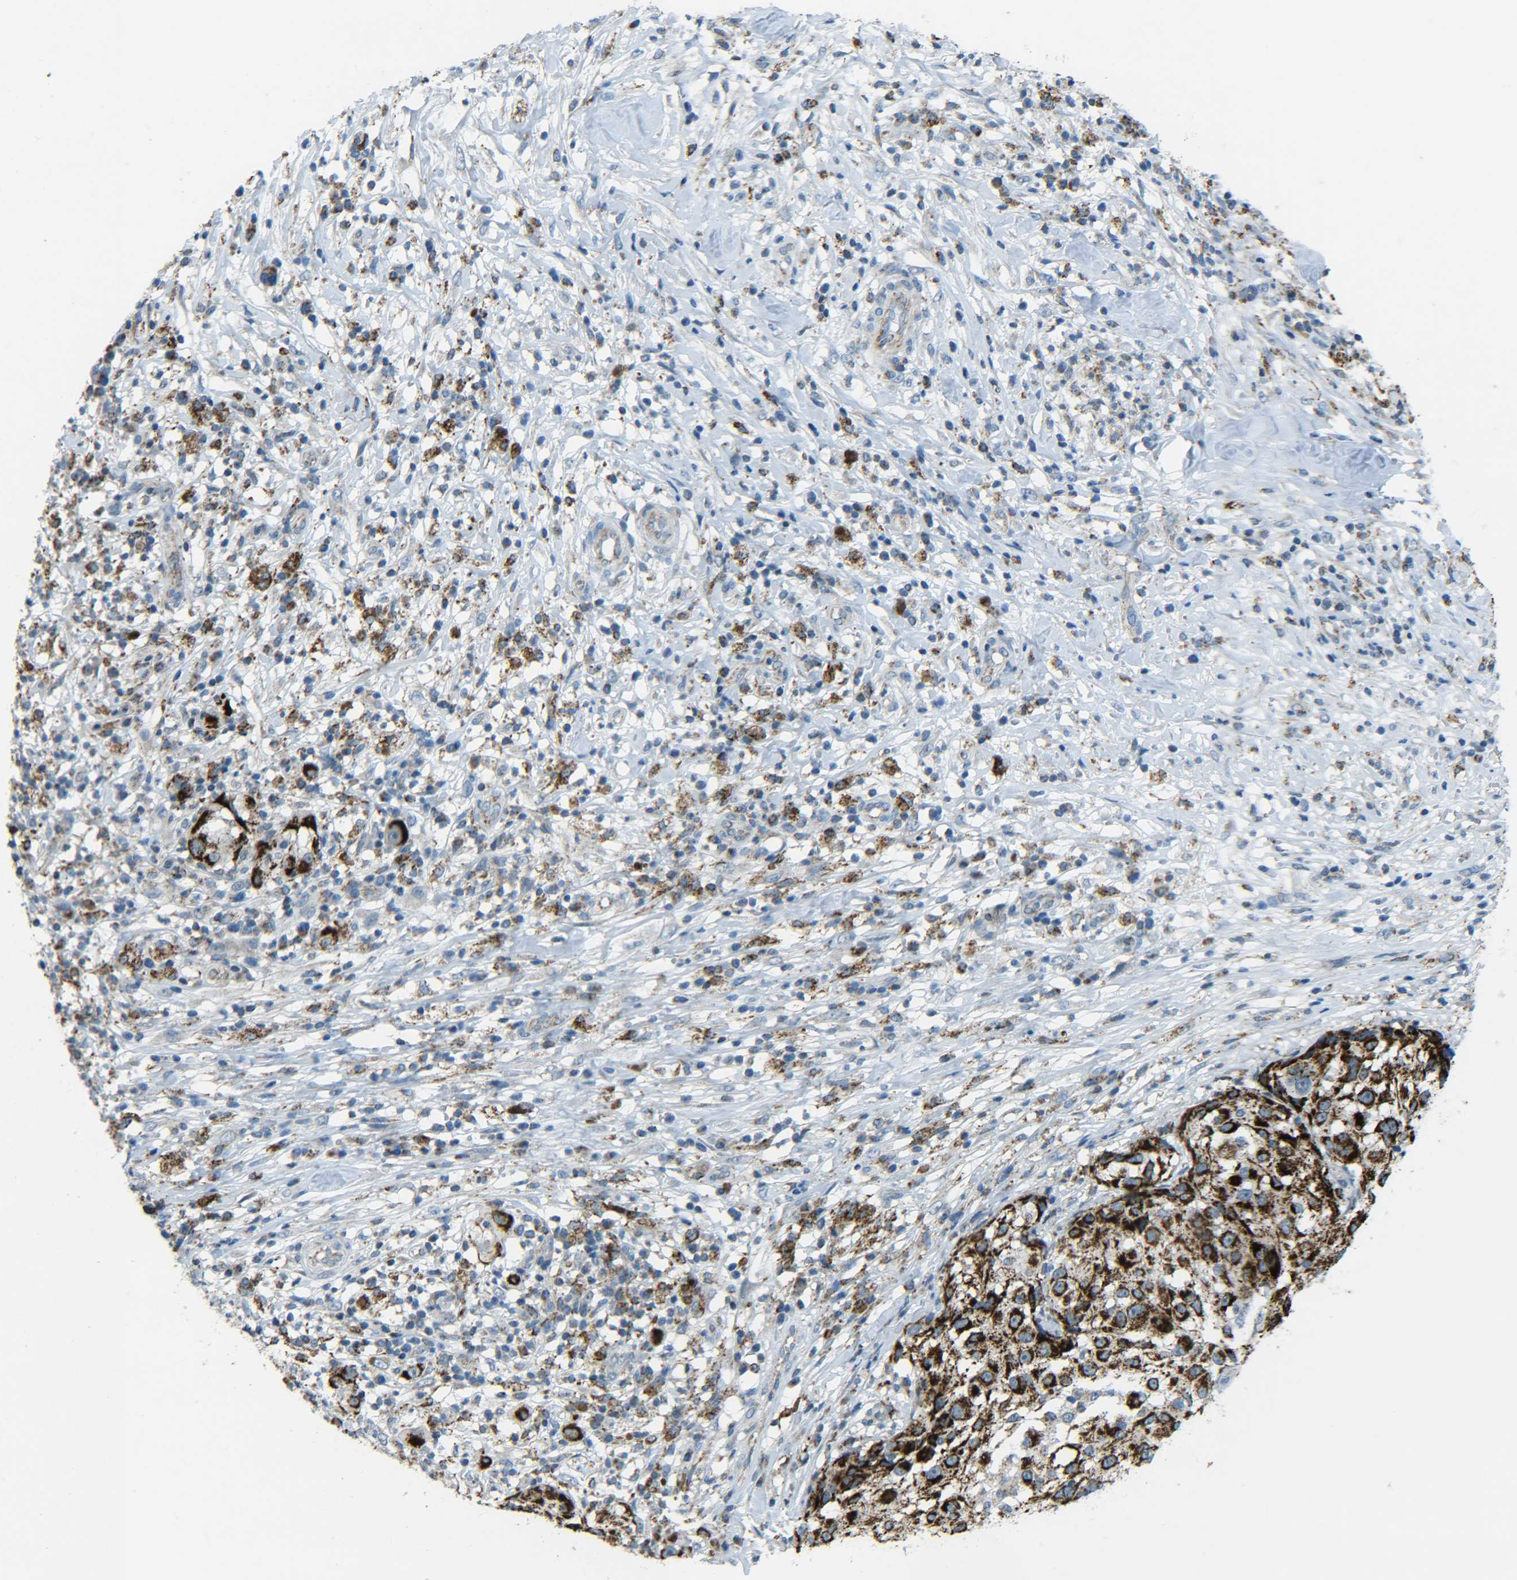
{"staining": {"intensity": "strong", "quantity": ">75%", "location": "cytoplasmic/membranous"}, "tissue": "melanoma", "cell_type": "Tumor cells", "image_type": "cancer", "snomed": [{"axis": "morphology", "description": "Necrosis, NOS"}, {"axis": "morphology", "description": "Malignant melanoma, NOS"}, {"axis": "topography", "description": "Skin"}], "caption": "This is a histology image of immunohistochemistry (IHC) staining of malignant melanoma, which shows strong expression in the cytoplasmic/membranous of tumor cells.", "gene": "CYB5R1", "patient": {"sex": "female", "age": 87}}